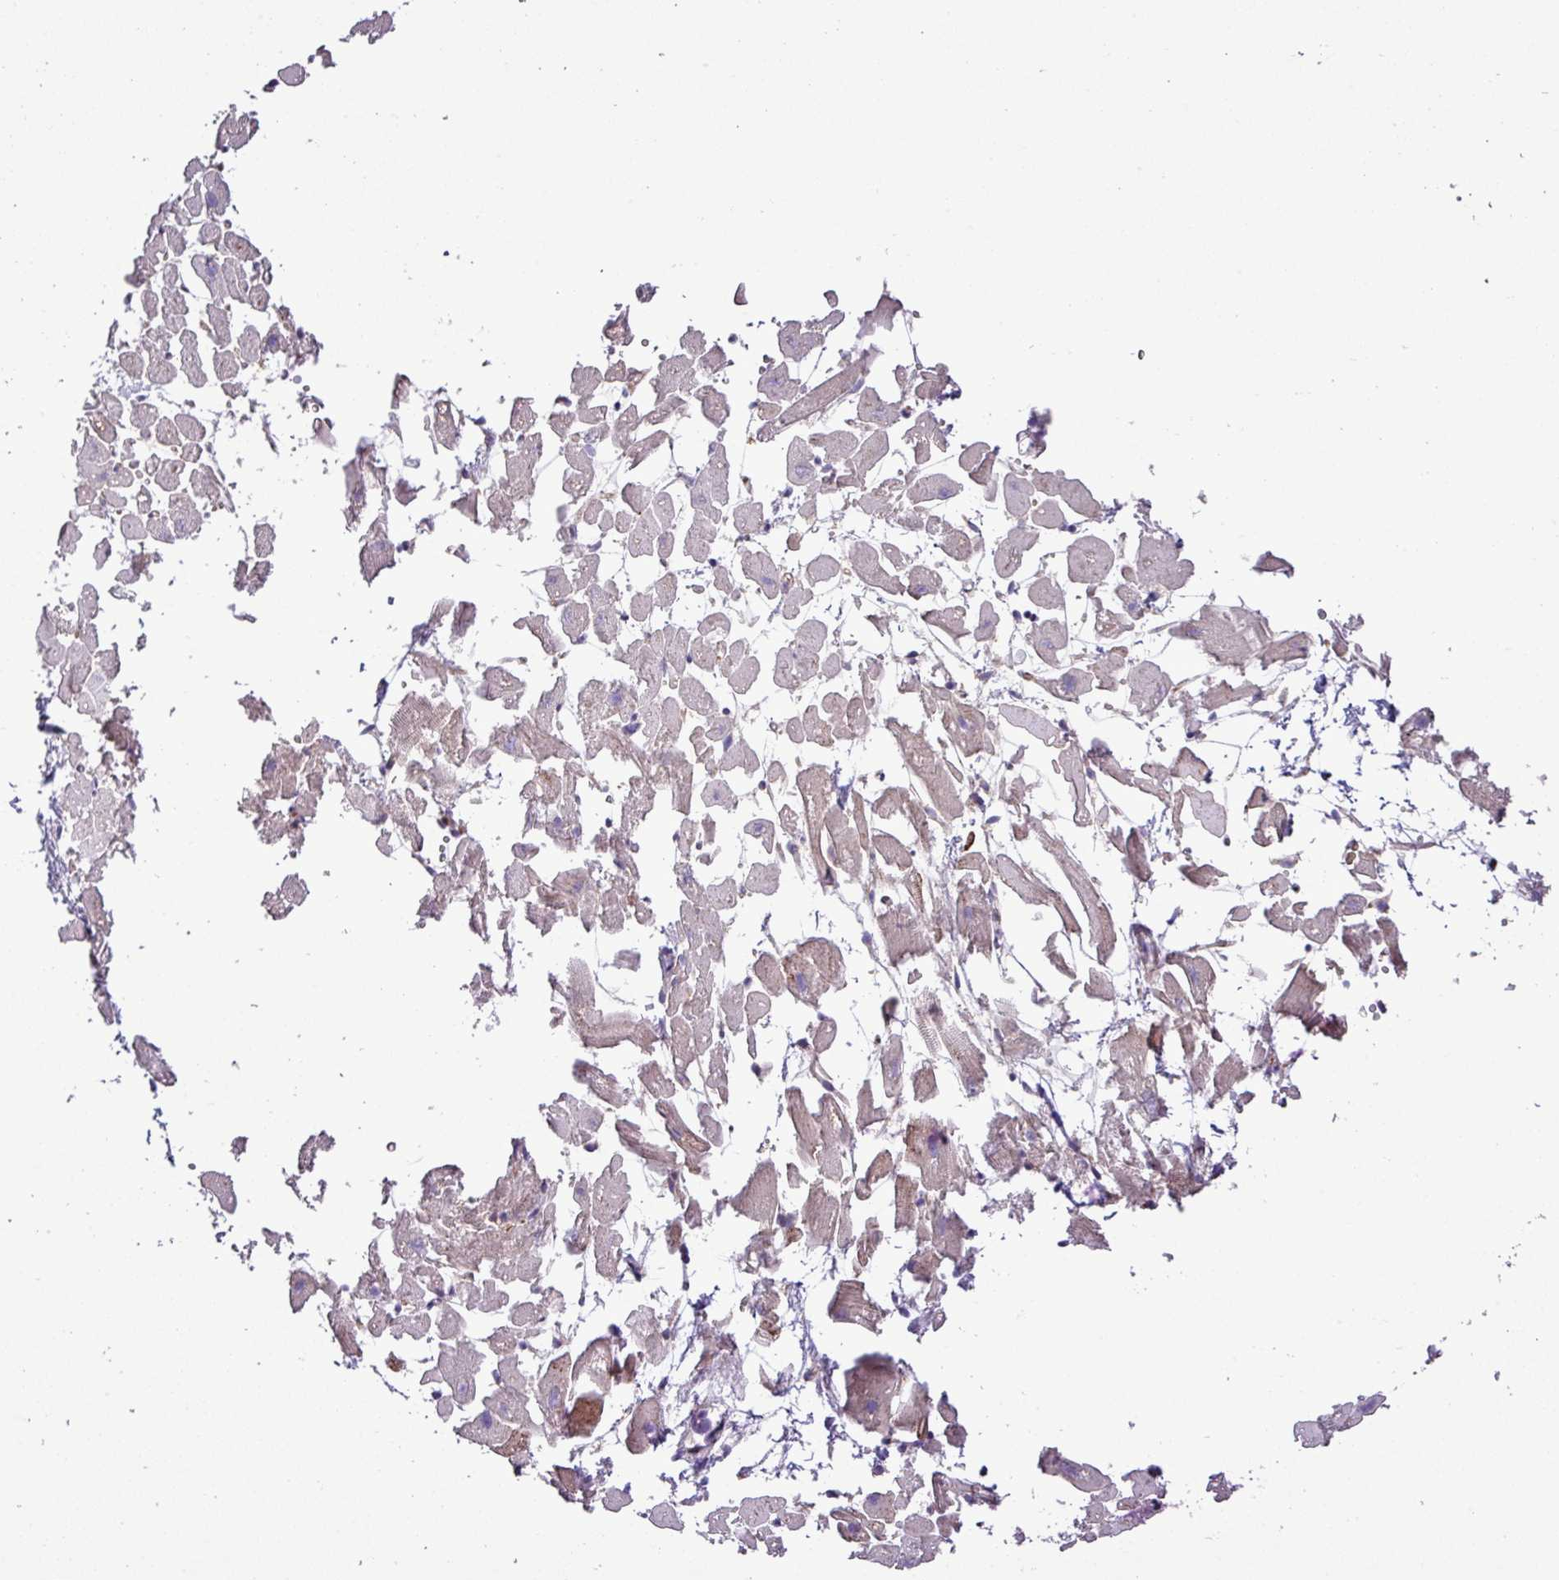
{"staining": {"intensity": "negative", "quantity": "none", "location": "none"}, "tissue": "heart muscle", "cell_type": "Cardiomyocytes", "image_type": "normal", "snomed": [{"axis": "morphology", "description": "Normal tissue, NOS"}, {"axis": "topography", "description": "Heart"}], "caption": "Immunohistochemical staining of unremarkable heart muscle demonstrates no significant staining in cardiomyocytes. The staining was performed using DAB to visualize the protein expression in brown, while the nuclei were stained in blue with hematoxylin (Magnification: 20x).", "gene": "CARHSP1", "patient": {"sex": "female", "age": 64}}